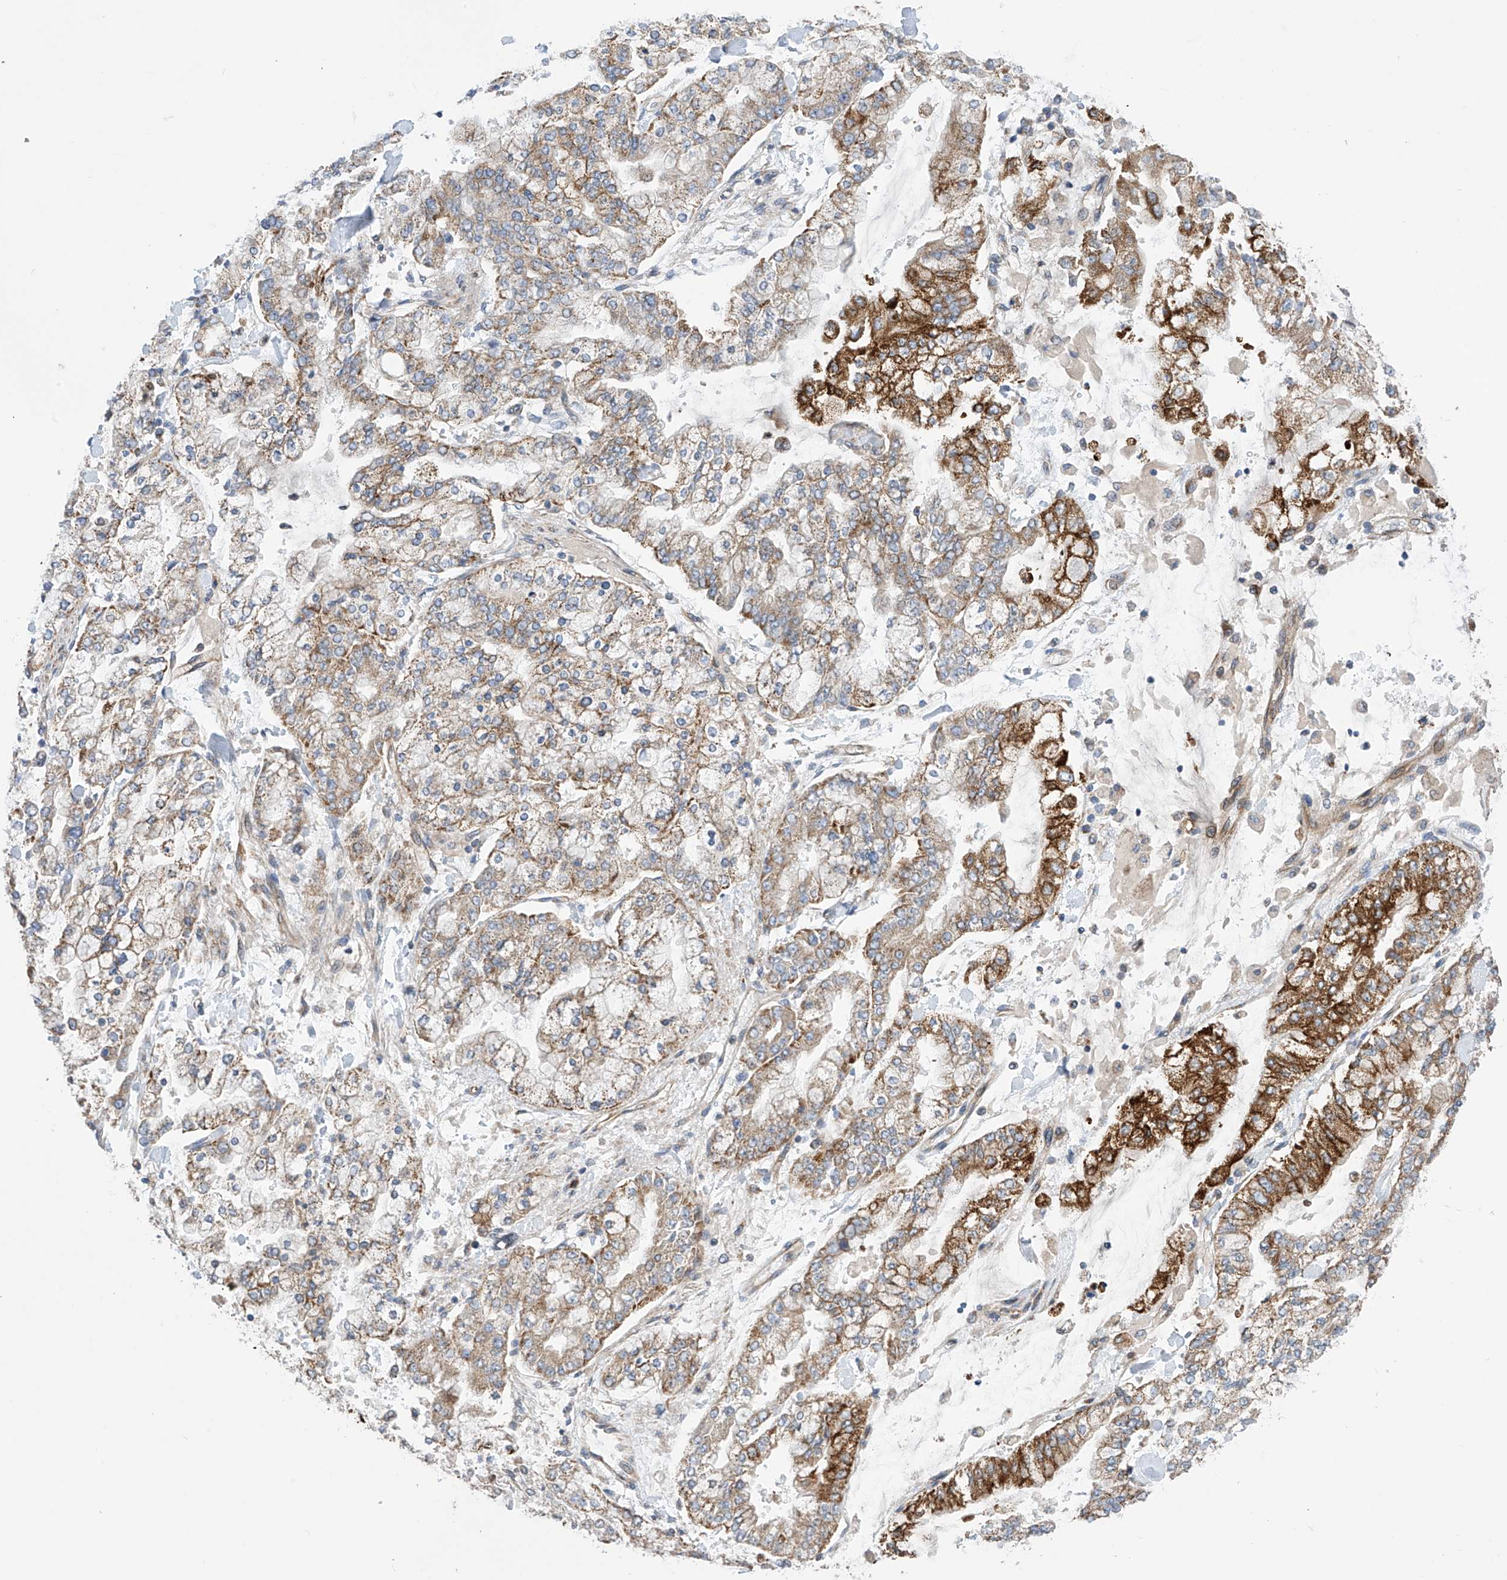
{"staining": {"intensity": "strong", "quantity": "<25%", "location": "cytoplasmic/membranous"}, "tissue": "stomach cancer", "cell_type": "Tumor cells", "image_type": "cancer", "snomed": [{"axis": "morphology", "description": "Normal tissue, NOS"}, {"axis": "morphology", "description": "Adenocarcinoma, NOS"}, {"axis": "topography", "description": "Stomach, upper"}, {"axis": "topography", "description": "Stomach"}], "caption": "Tumor cells demonstrate medium levels of strong cytoplasmic/membranous staining in approximately <25% of cells in human stomach cancer.", "gene": "EIF5B", "patient": {"sex": "male", "age": 76}}